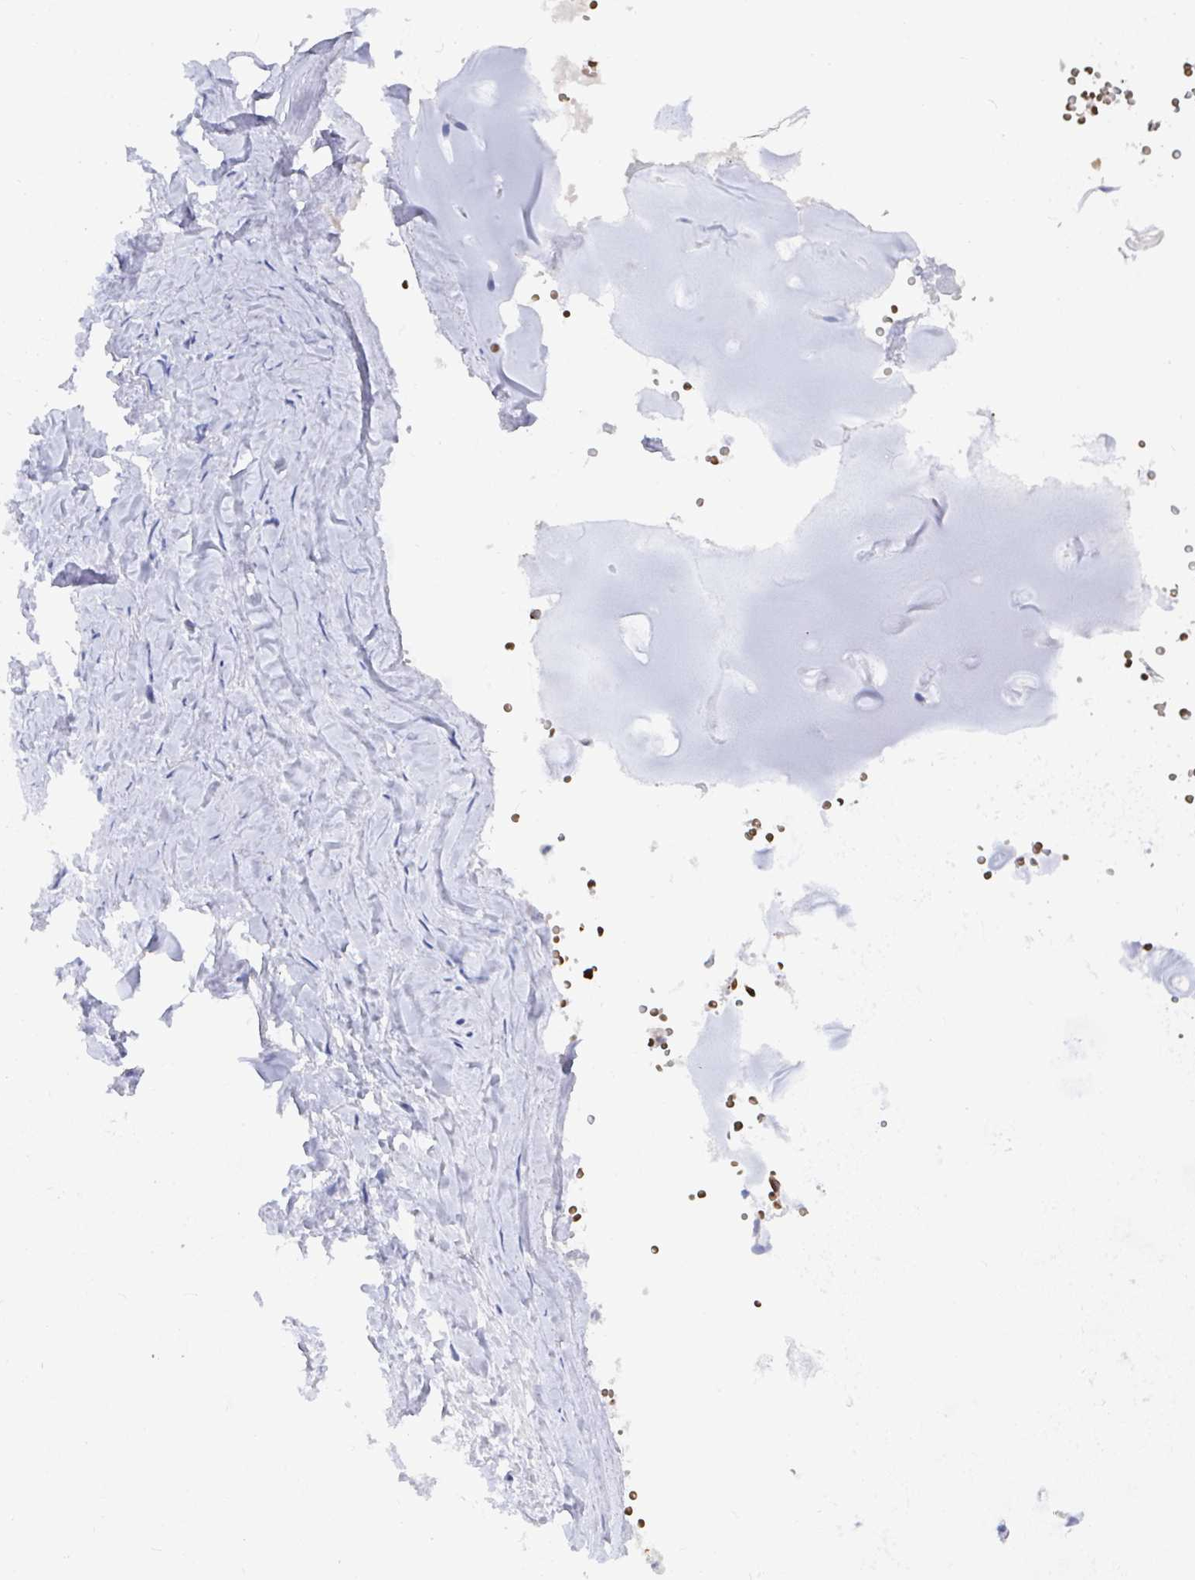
{"staining": {"intensity": "negative", "quantity": "none", "location": "none"}, "tissue": "soft tissue", "cell_type": "Chondrocytes", "image_type": "normal", "snomed": [{"axis": "morphology", "description": "Normal tissue, NOS"}, {"axis": "topography", "description": "Cartilage tissue"}, {"axis": "topography", "description": "Nasopharynx"}, {"axis": "topography", "description": "Thyroid gland"}], "caption": "IHC histopathology image of unremarkable soft tissue stained for a protein (brown), which displays no expression in chondrocytes. (Stains: DAB (3,3'-diaminobenzidine) IHC with hematoxylin counter stain, Microscopy: brightfield microscopy at high magnification).", "gene": "CLDN8", "patient": {"sex": "male", "age": 63}}